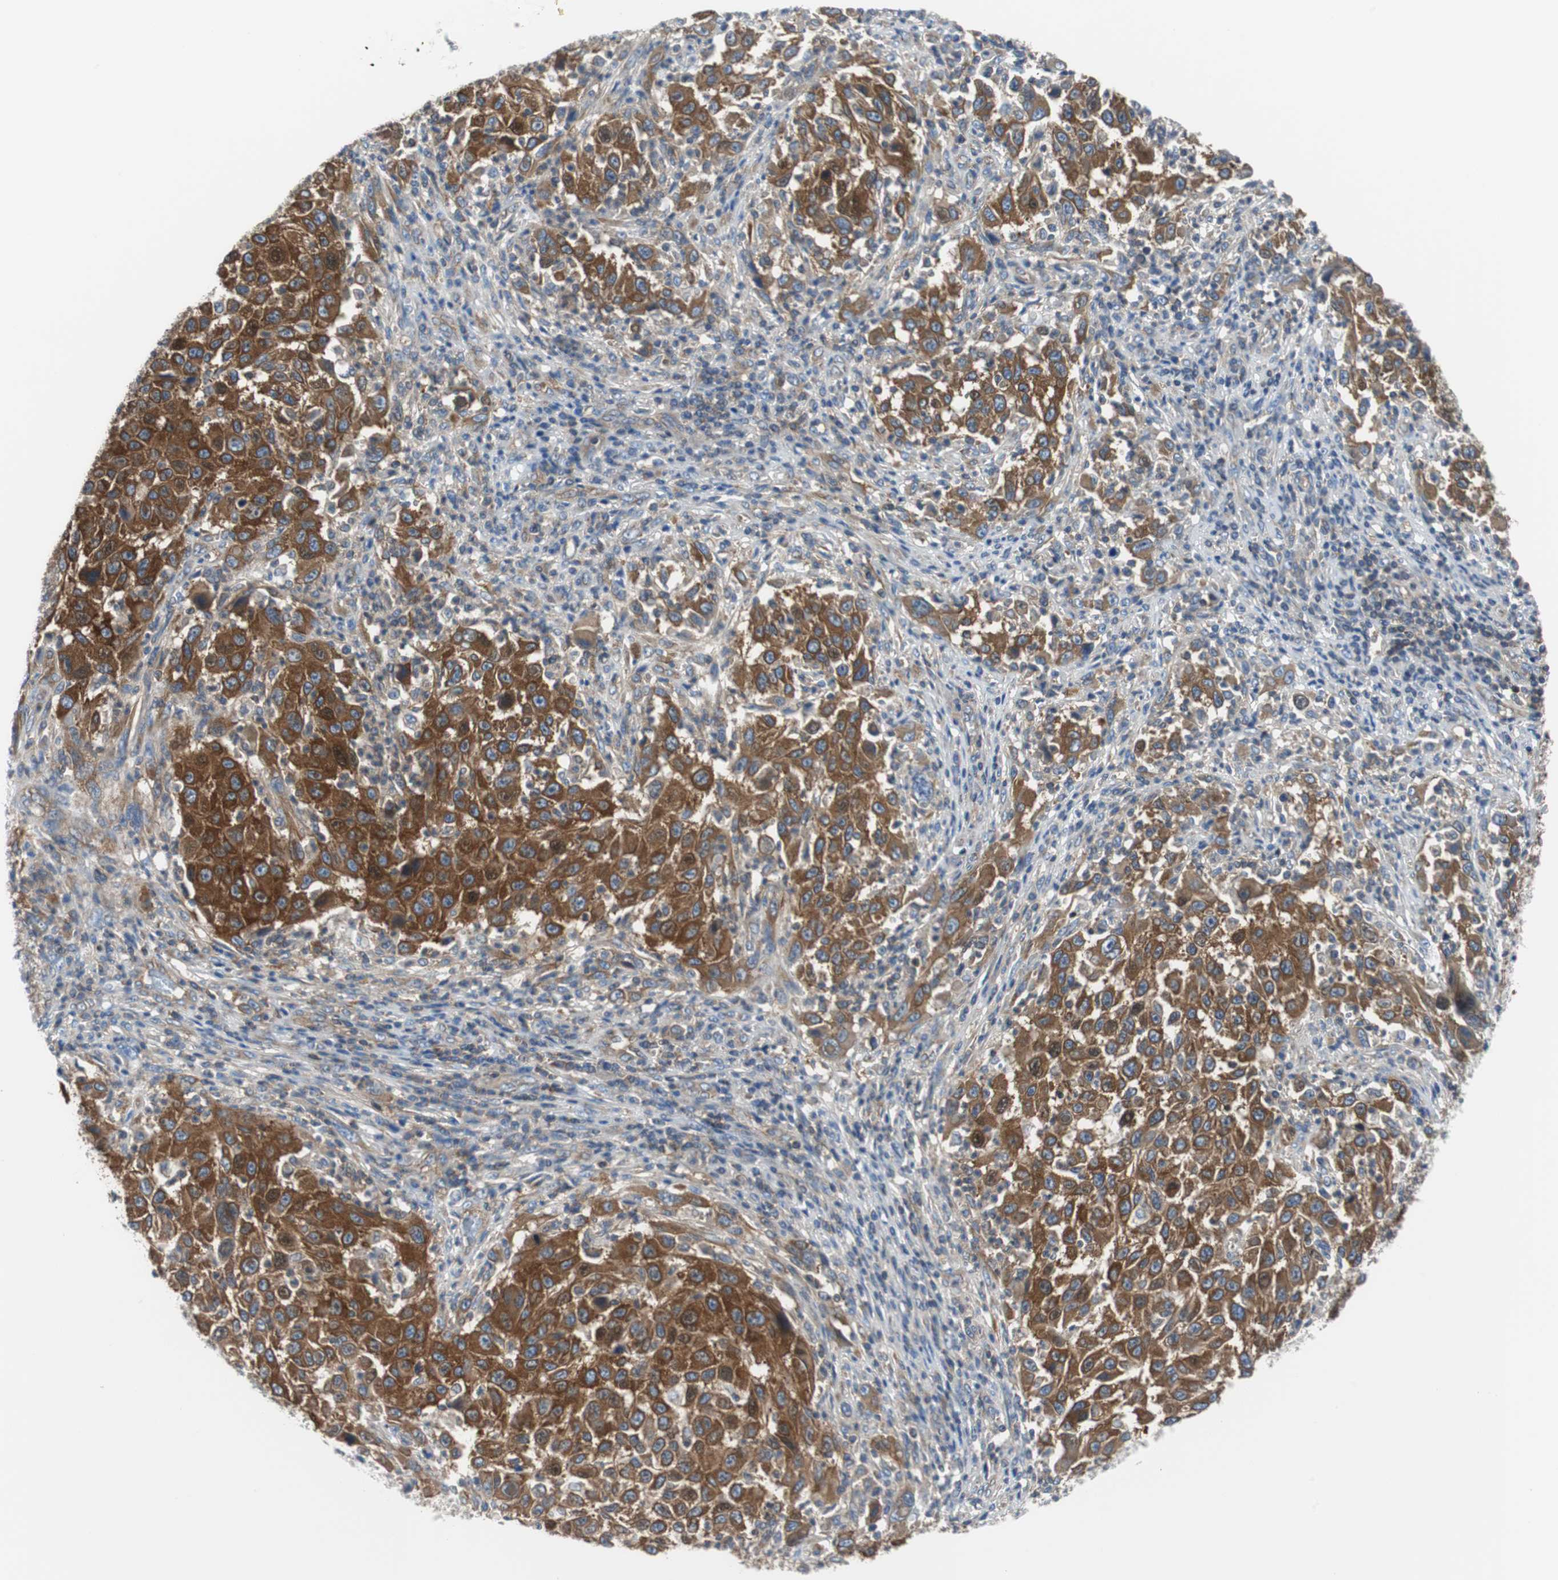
{"staining": {"intensity": "strong", "quantity": ">75%", "location": "cytoplasmic/membranous"}, "tissue": "melanoma", "cell_type": "Tumor cells", "image_type": "cancer", "snomed": [{"axis": "morphology", "description": "Malignant melanoma, Metastatic site"}, {"axis": "topography", "description": "Lymph node"}], "caption": "Tumor cells display high levels of strong cytoplasmic/membranous positivity in approximately >75% of cells in melanoma. (DAB IHC with brightfield microscopy, high magnification).", "gene": "BRAF", "patient": {"sex": "male", "age": 61}}